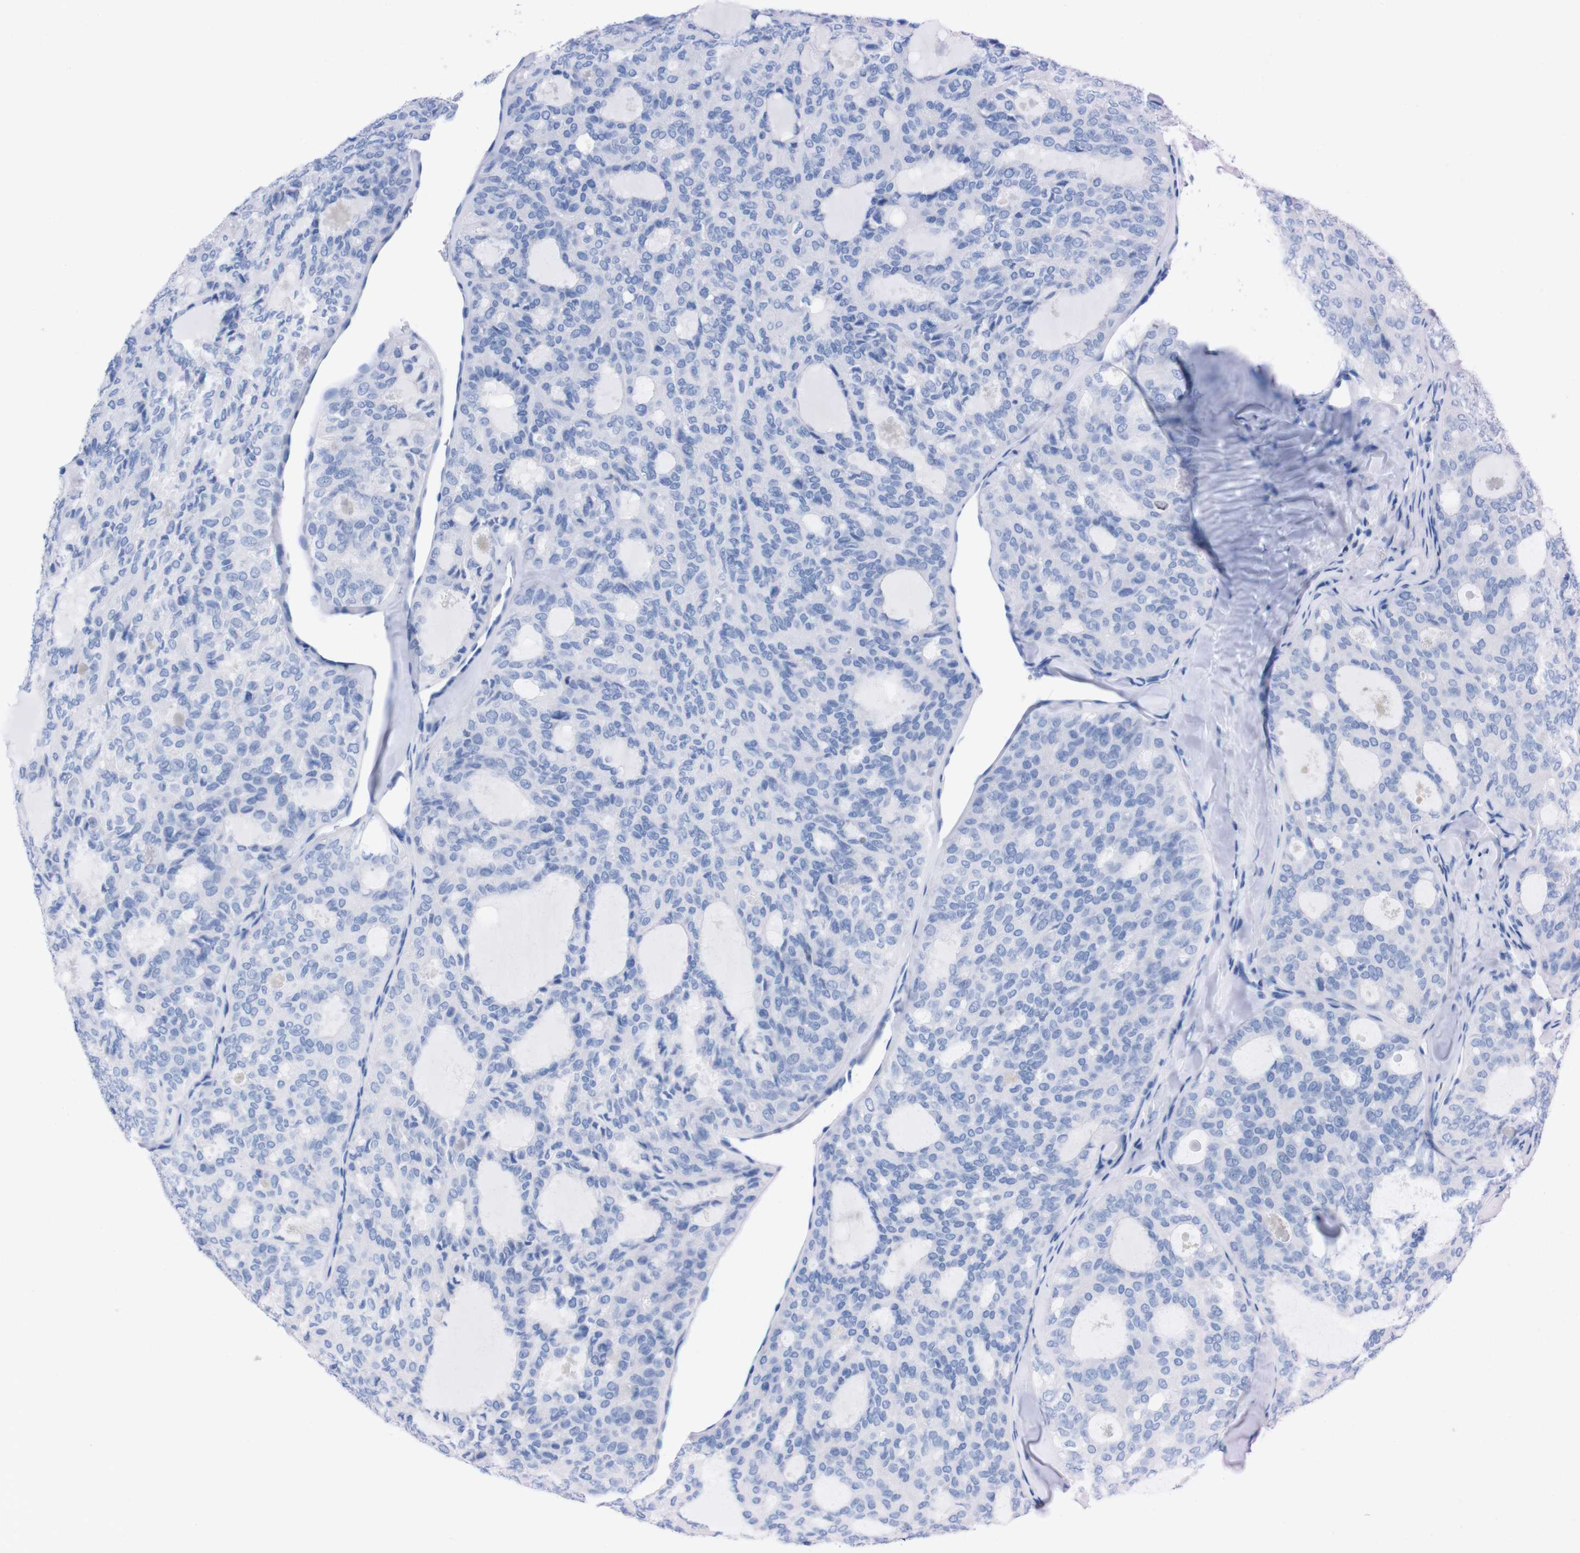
{"staining": {"intensity": "negative", "quantity": "none", "location": "none"}, "tissue": "thyroid cancer", "cell_type": "Tumor cells", "image_type": "cancer", "snomed": [{"axis": "morphology", "description": "Follicular adenoma carcinoma, NOS"}, {"axis": "topography", "description": "Thyroid gland"}], "caption": "Tumor cells are negative for brown protein staining in thyroid cancer (follicular adenoma carcinoma).", "gene": "P2RY12", "patient": {"sex": "male", "age": 75}}